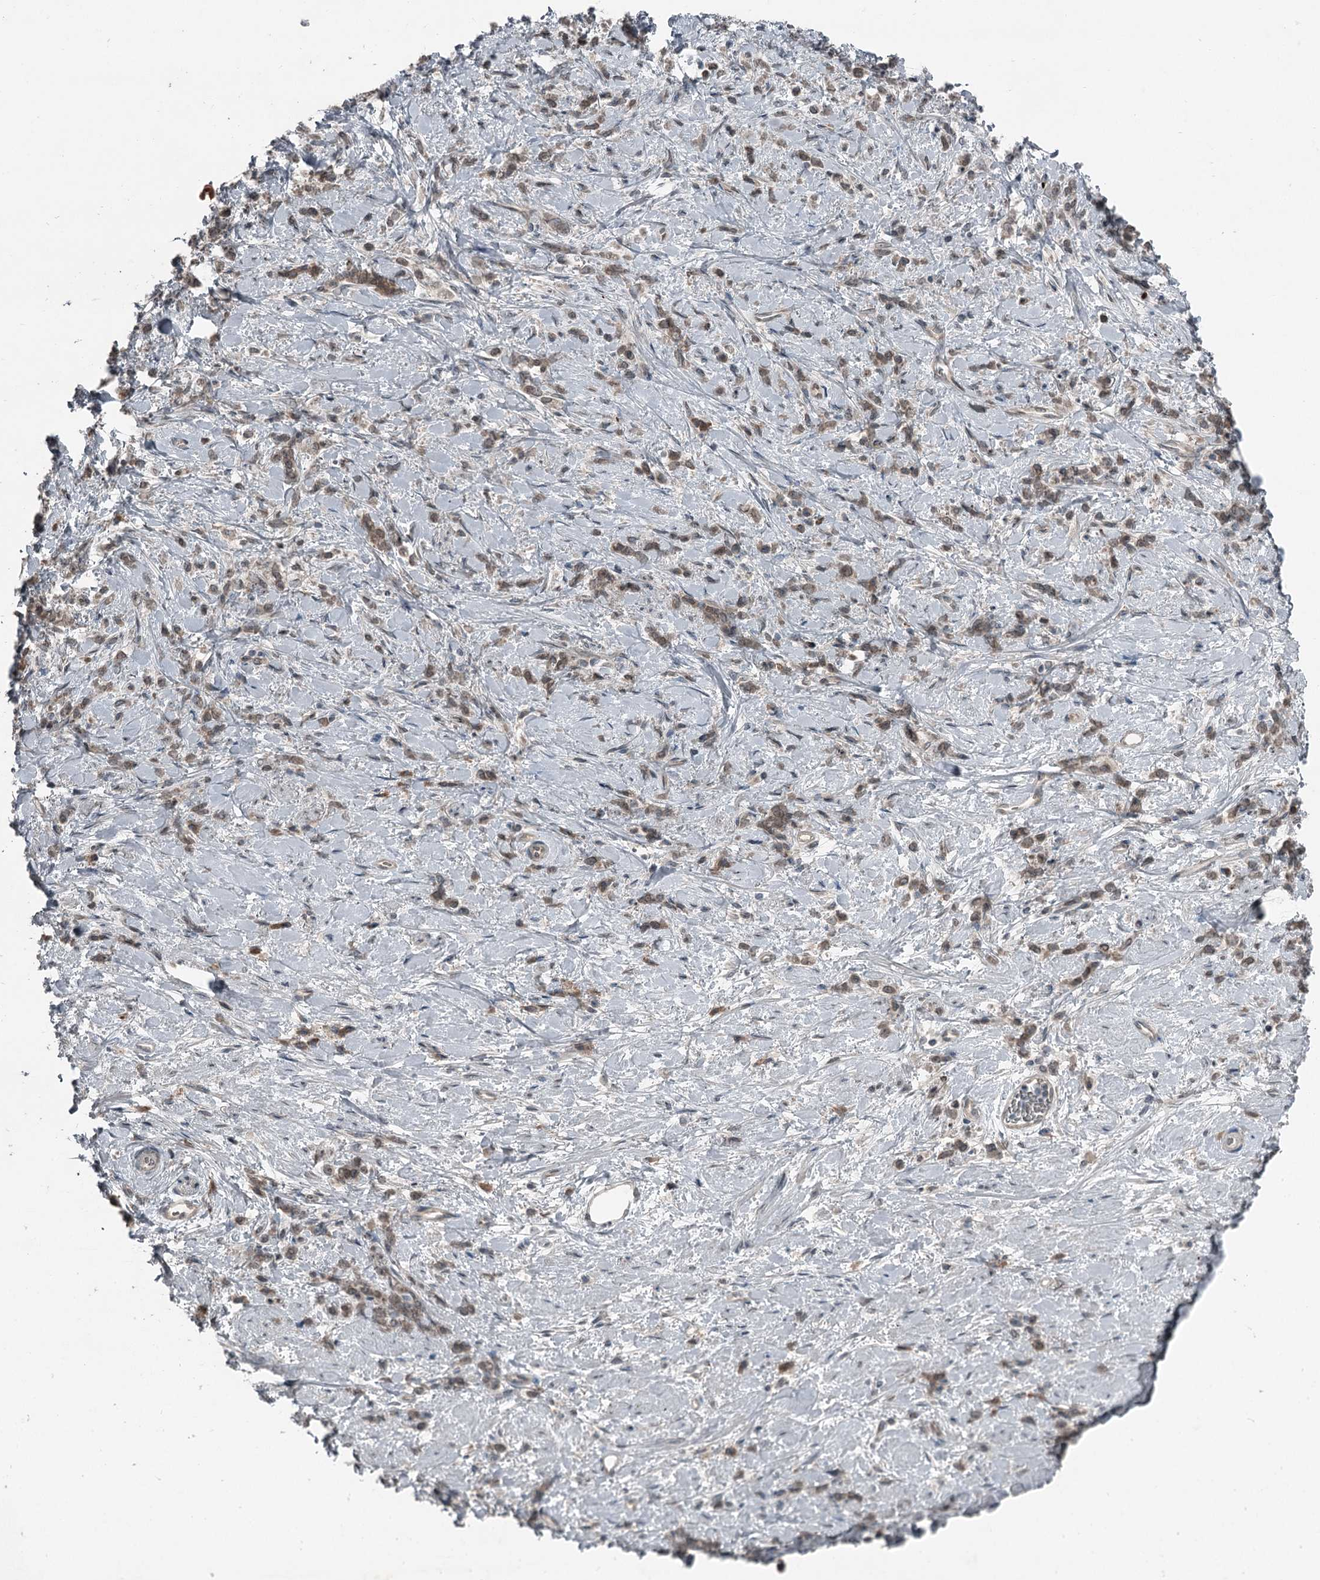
{"staining": {"intensity": "moderate", "quantity": ">75%", "location": "cytoplasmic/membranous"}, "tissue": "stomach cancer", "cell_type": "Tumor cells", "image_type": "cancer", "snomed": [{"axis": "morphology", "description": "Adenocarcinoma, NOS"}, {"axis": "topography", "description": "Stomach"}], "caption": "Immunohistochemistry staining of stomach adenocarcinoma, which displays medium levels of moderate cytoplasmic/membranous expression in about >75% of tumor cells indicating moderate cytoplasmic/membranous protein expression. The staining was performed using DAB (3,3'-diaminobenzidine) (brown) for protein detection and nuclei were counterstained in hematoxylin (blue).", "gene": "SLC39A8", "patient": {"sex": "female", "age": 60}}